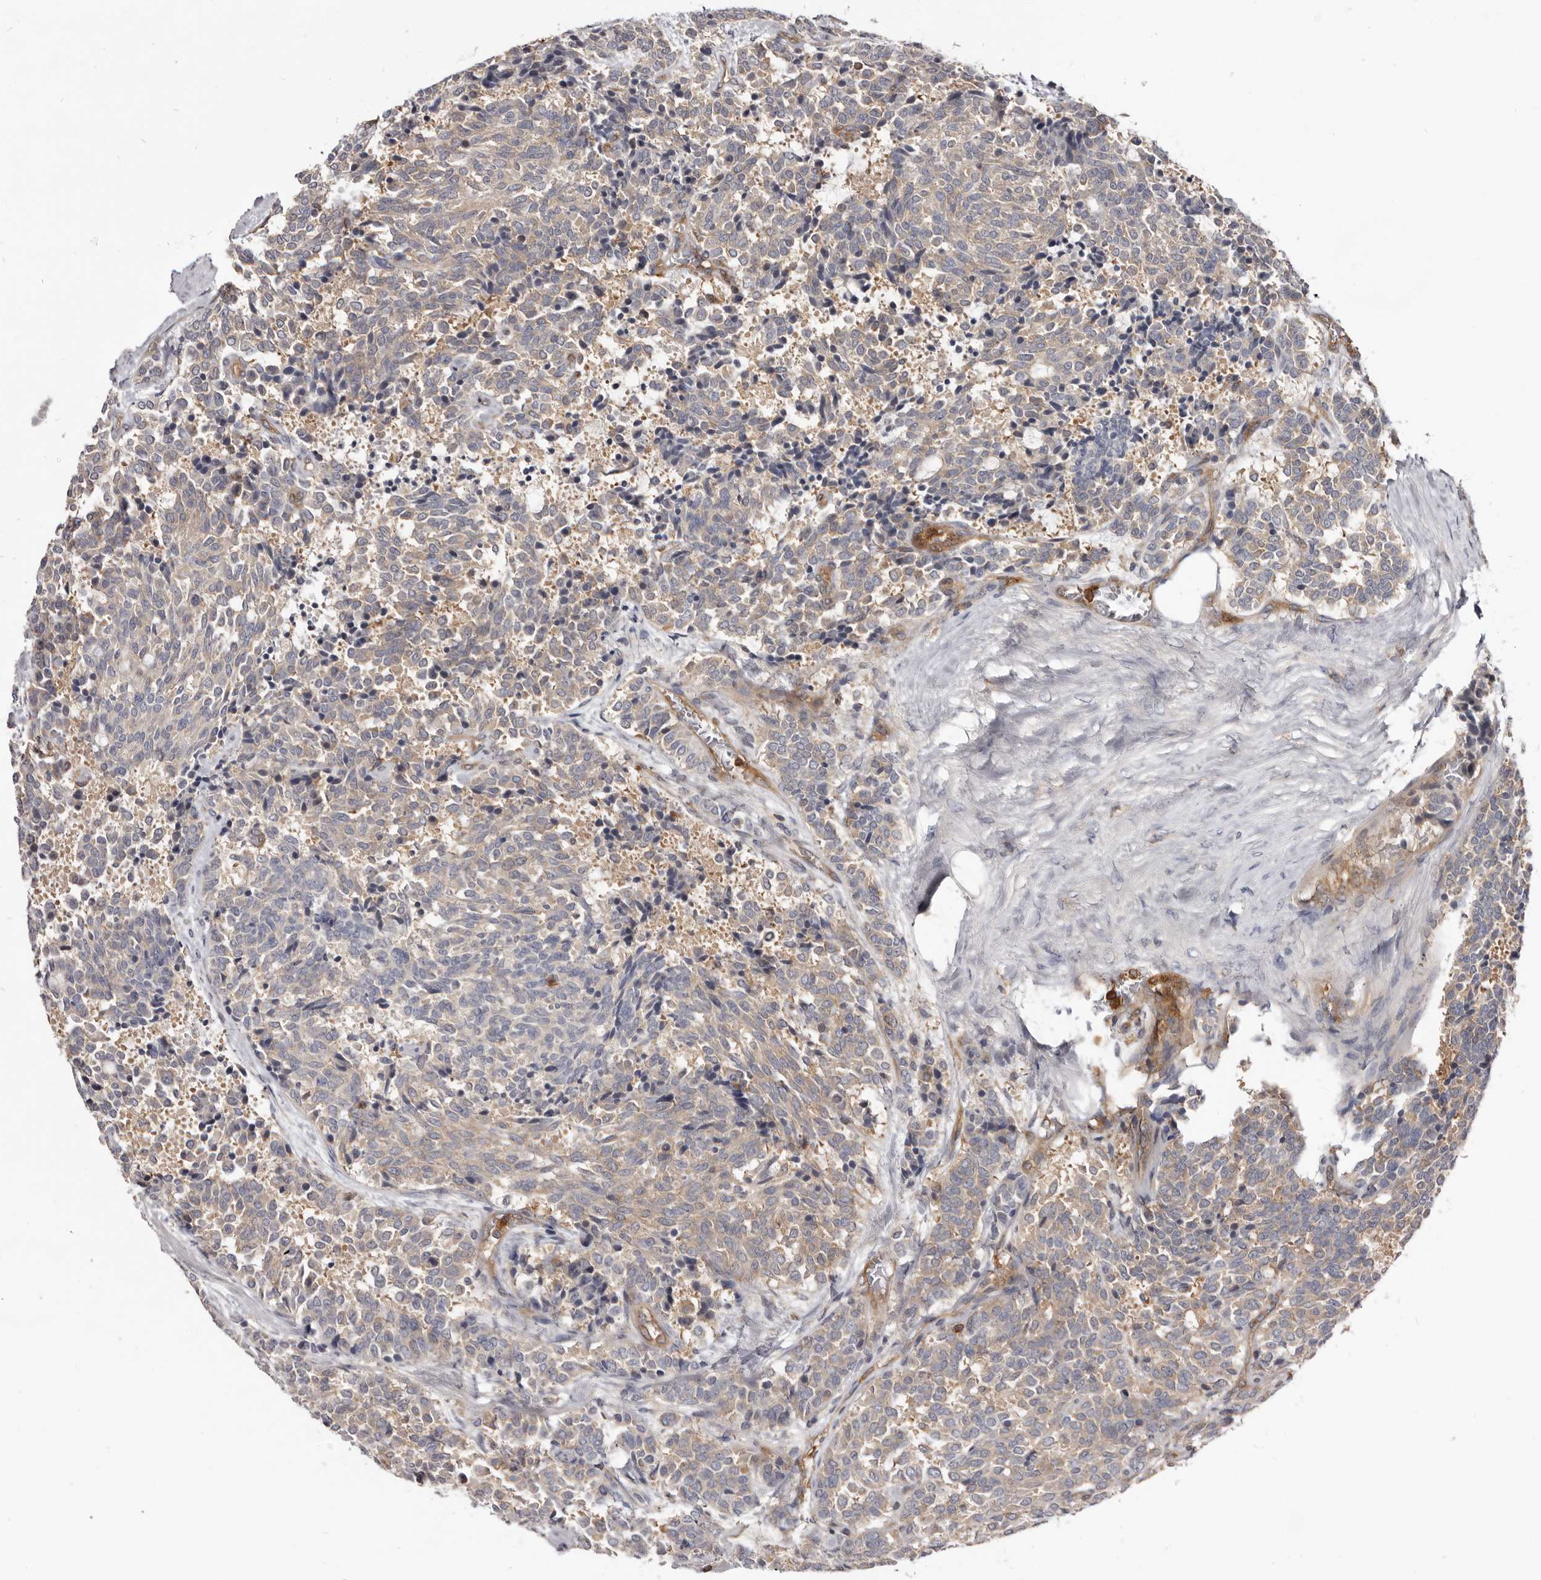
{"staining": {"intensity": "weak", "quantity": "<25%", "location": "cytoplasmic/membranous"}, "tissue": "carcinoid", "cell_type": "Tumor cells", "image_type": "cancer", "snomed": [{"axis": "morphology", "description": "Carcinoid, malignant, NOS"}, {"axis": "topography", "description": "Pancreas"}], "caption": "Immunohistochemistry (IHC) image of neoplastic tissue: human carcinoid stained with DAB (3,3'-diaminobenzidine) exhibits no significant protein positivity in tumor cells. Brightfield microscopy of immunohistochemistry stained with DAB (brown) and hematoxylin (blue), captured at high magnification.", "gene": "CBL", "patient": {"sex": "female", "age": 54}}